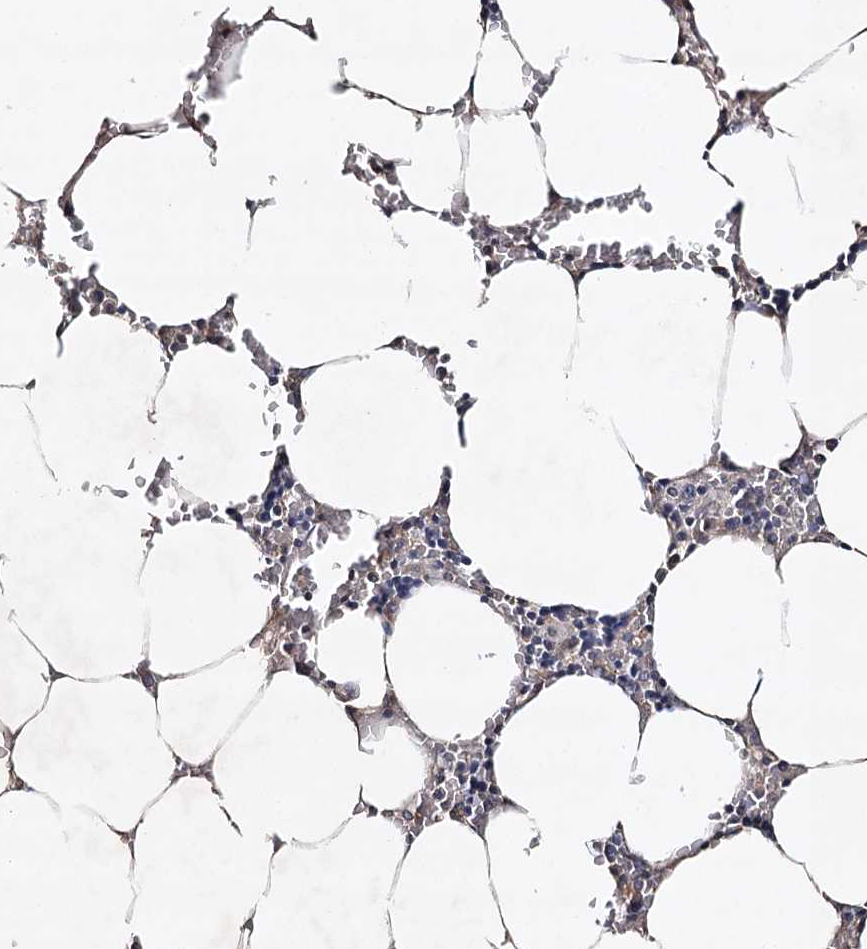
{"staining": {"intensity": "negative", "quantity": "none", "location": "none"}, "tissue": "bone marrow", "cell_type": "Hematopoietic cells", "image_type": "normal", "snomed": [{"axis": "morphology", "description": "Normal tissue, NOS"}, {"axis": "topography", "description": "Bone marrow"}], "caption": "High power microscopy histopathology image of an immunohistochemistry image of normal bone marrow, revealing no significant expression in hematopoietic cells.", "gene": "SYNPO", "patient": {"sex": "male", "age": 70}}